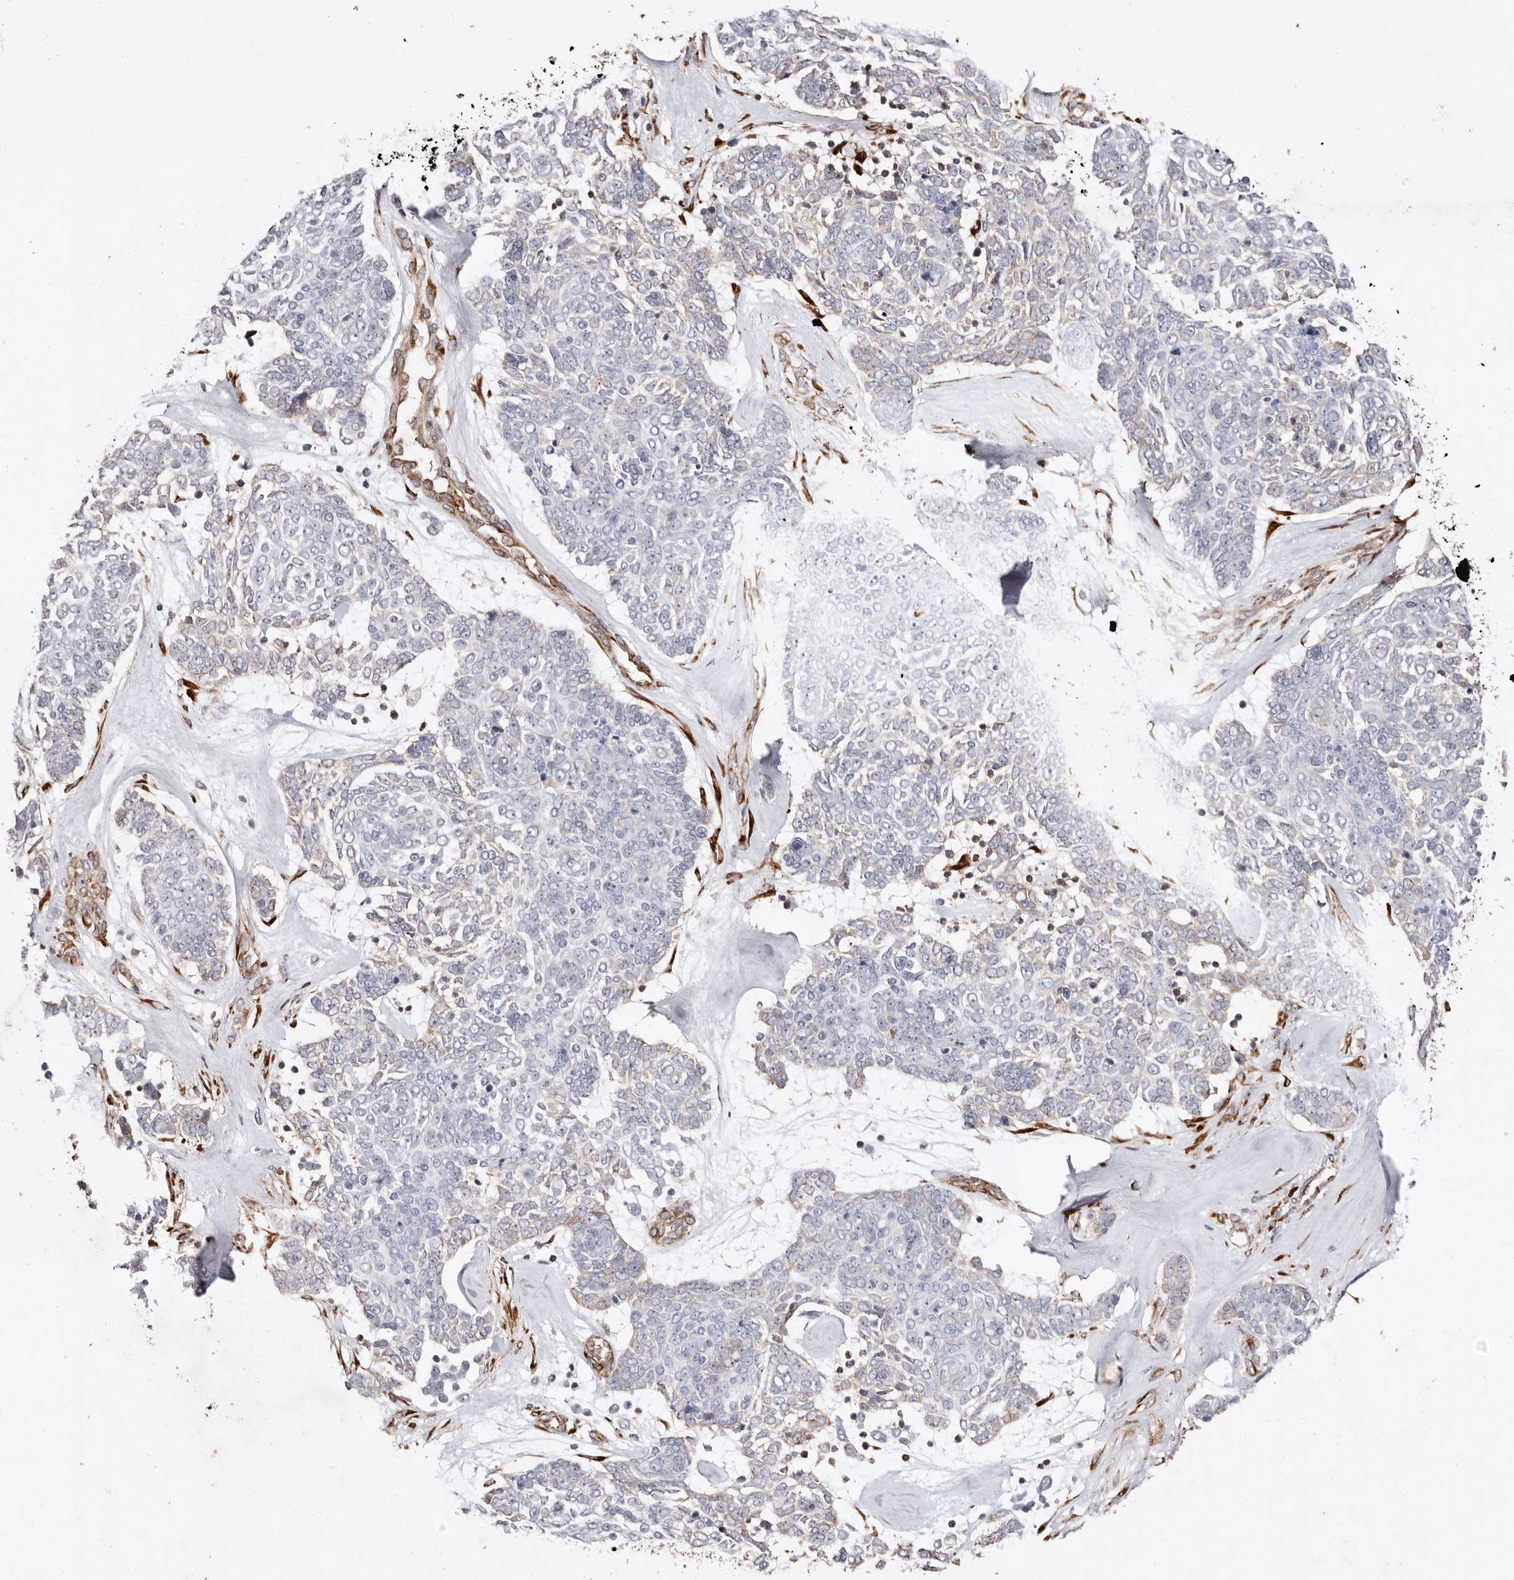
{"staining": {"intensity": "weak", "quantity": "<25%", "location": "cytoplasmic/membranous"}, "tissue": "skin cancer", "cell_type": "Tumor cells", "image_type": "cancer", "snomed": [{"axis": "morphology", "description": "Basal cell carcinoma"}, {"axis": "topography", "description": "Skin"}], "caption": "Immunohistochemistry micrograph of human basal cell carcinoma (skin) stained for a protein (brown), which exhibits no positivity in tumor cells.", "gene": "SERPINH1", "patient": {"sex": "female", "age": 81}}